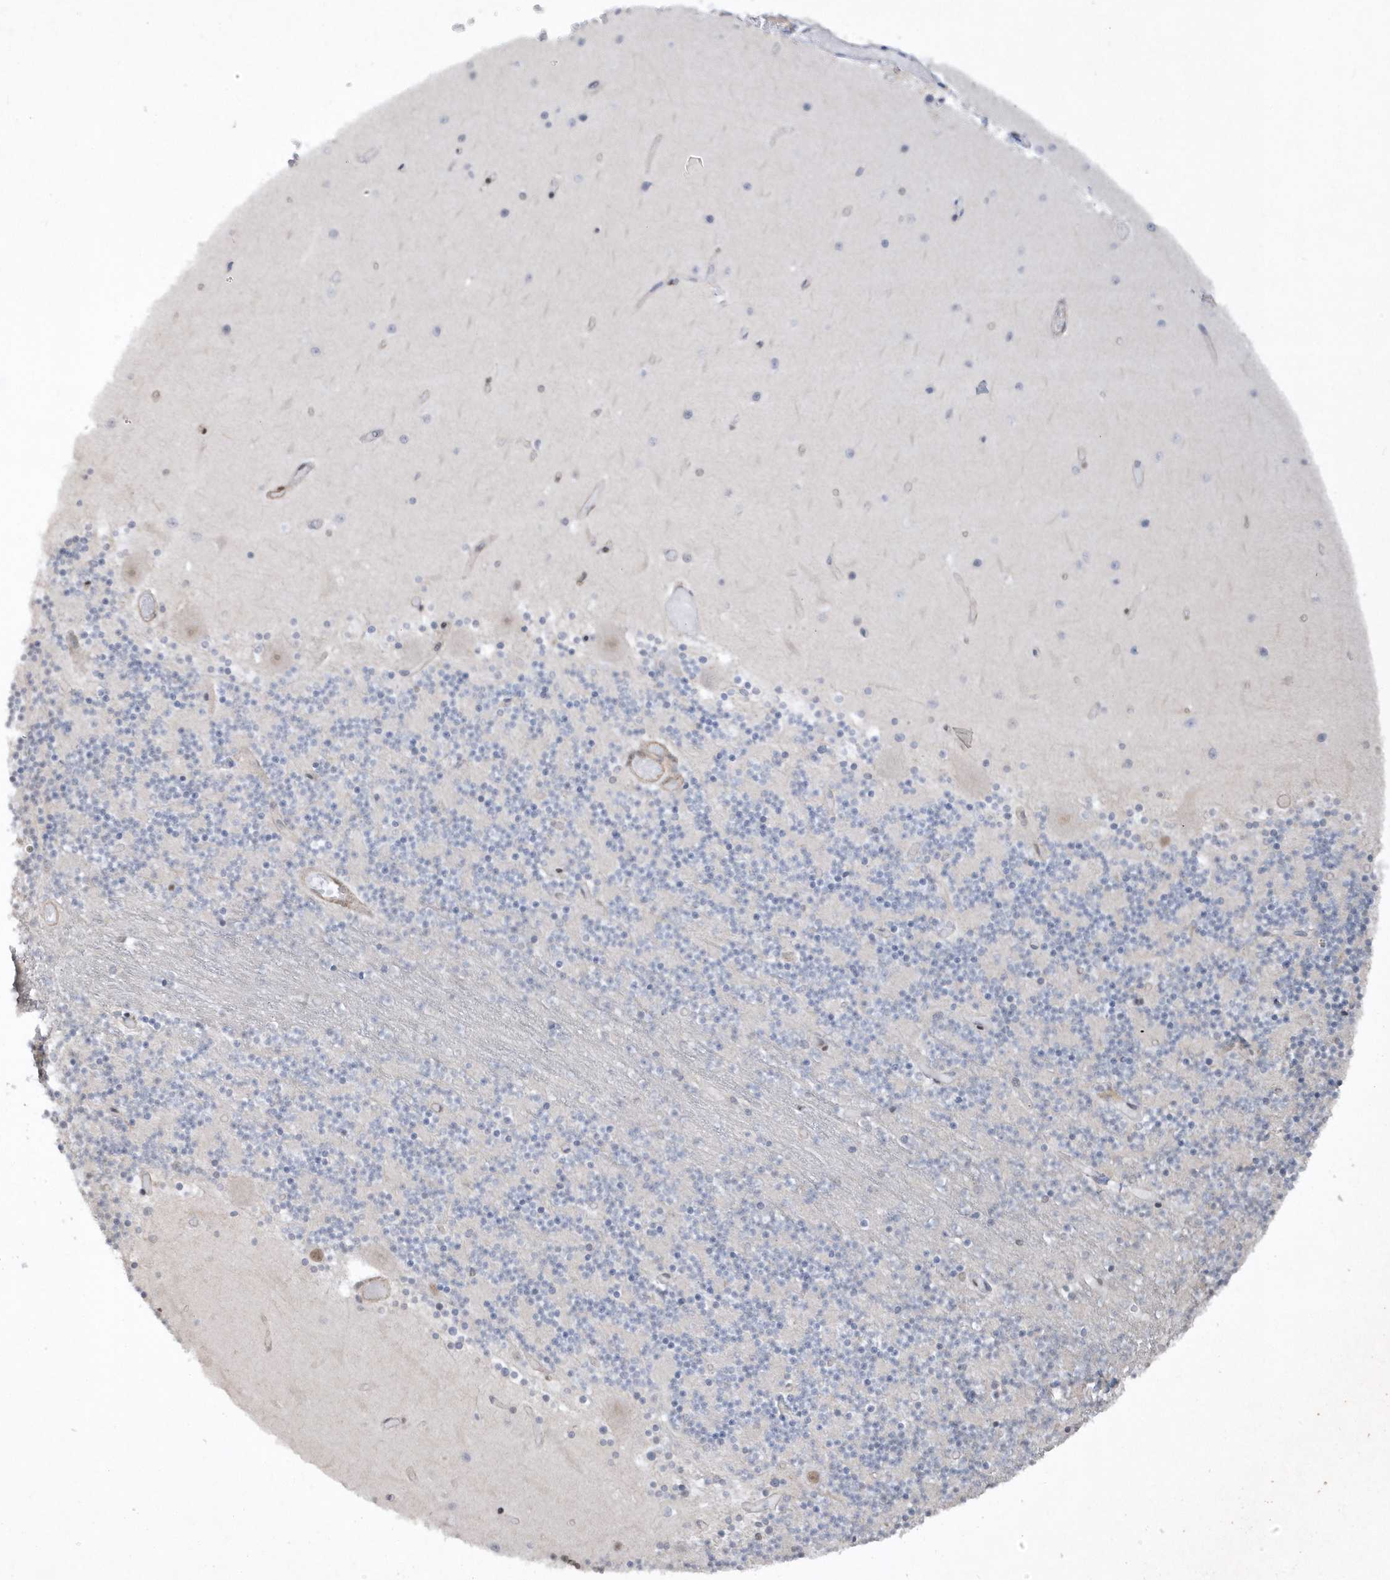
{"staining": {"intensity": "moderate", "quantity": "25%-75%", "location": "cytoplasmic/membranous"}, "tissue": "cerebellum", "cell_type": "Cells in granular layer", "image_type": "normal", "snomed": [{"axis": "morphology", "description": "Normal tissue, NOS"}, {"axis": "topography", "description": "Cerebellum"}], "caption": "A high-resolution image shows IHC staining of unremarkable cerebellum, which demonstrates moderate cytoplasmic/membranous staining in approximately 25%-75% of cells in granular layer. Using DAB (3,3'-diaminobenzidine) (brown) and hematoxylin (blue) stains, captured at high magnification using brightfield microscopy.", "gene": "RAI14", "patient": {"sex": "female", "age": 28}}